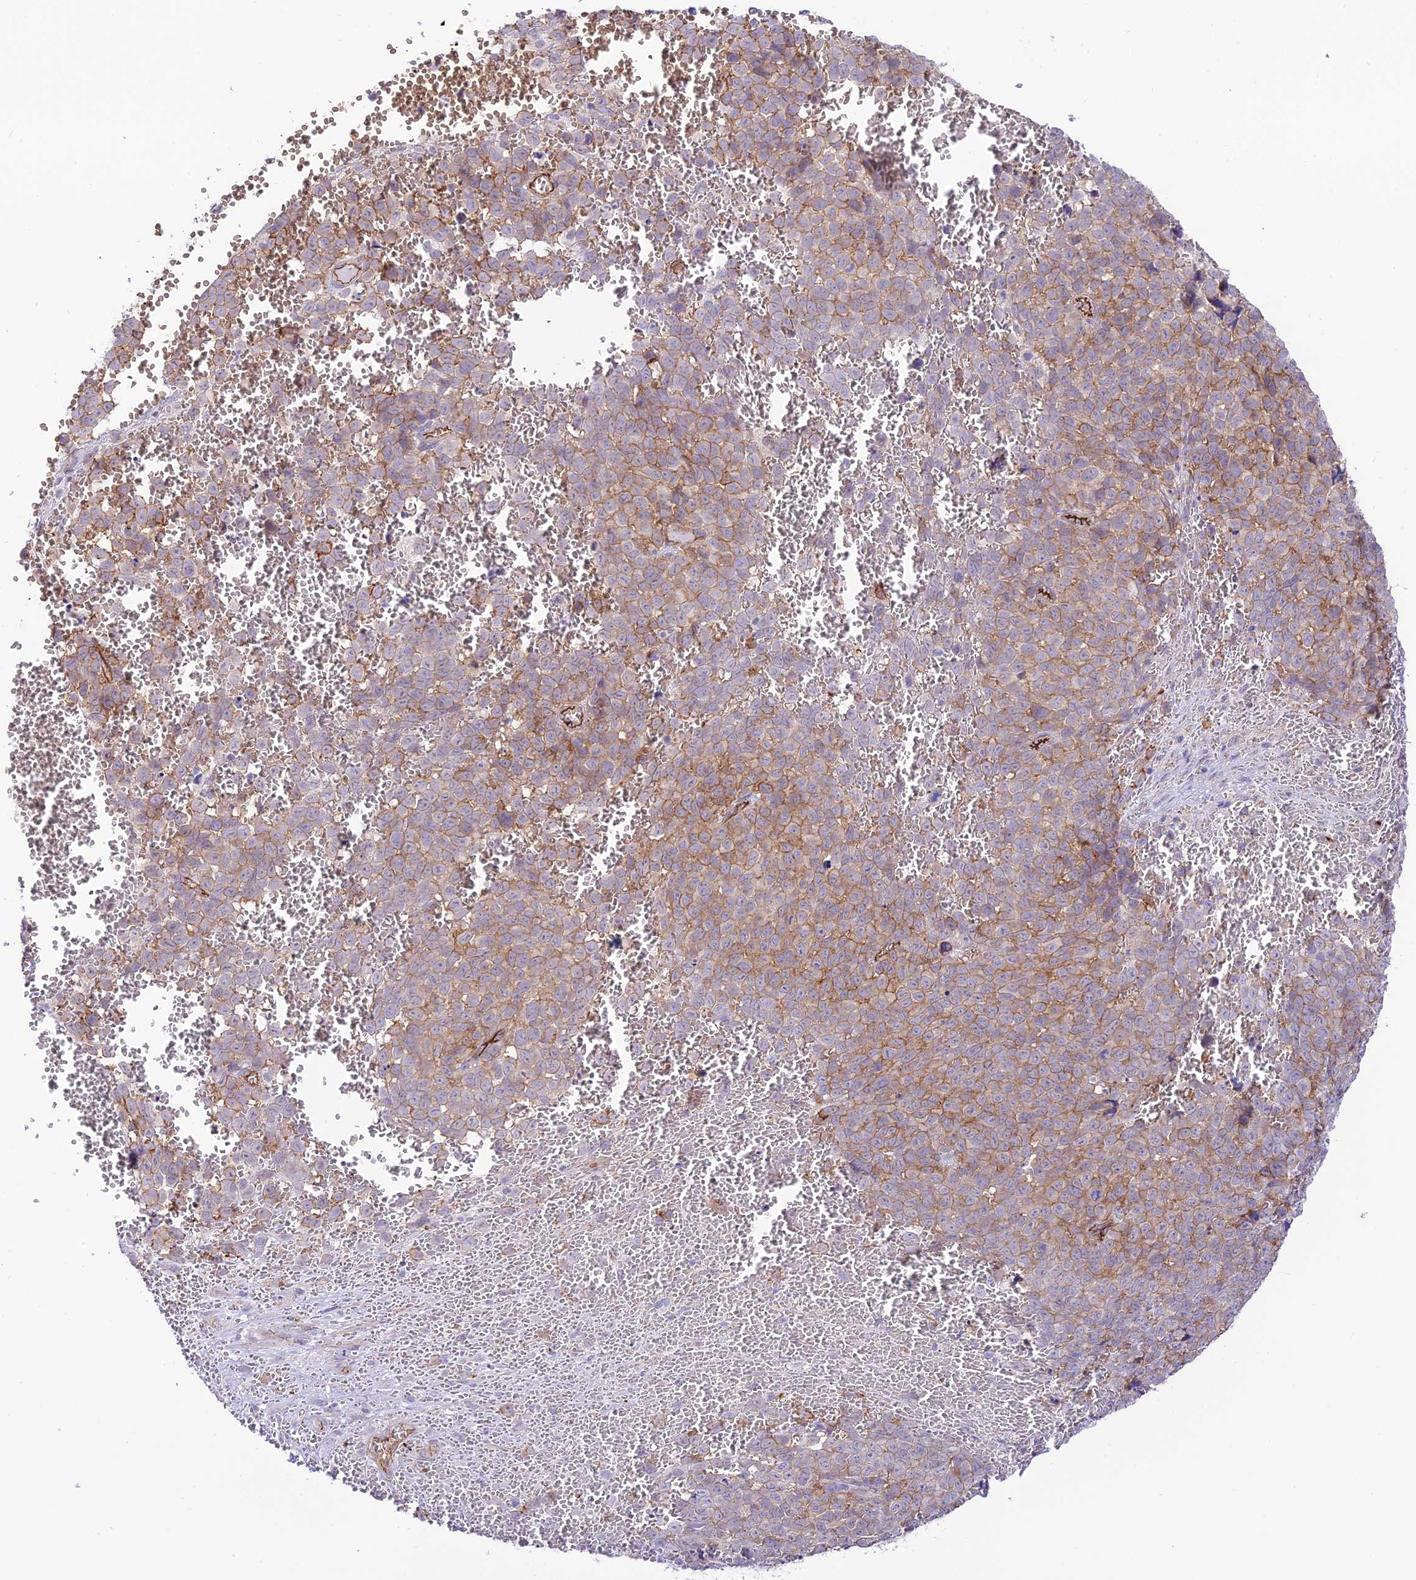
{"staining": {"intensity": "moderate", "quantity": "25%-75%", "location": "cytoplasmic/membranous"}, "tissue": "melanoma", "cell_type": "Tumor cells", "image_type": "cancer", "snomed": [{"axis": "morphology", "description": "Malignant melanoma, NOS"}, {"axis": "topography", "description": "Nose, NOS"}], "caption": "Immunohistochemistry (DAB (3,3'-diaminobenzidine)) staining of human melanoma exhibits moderate cytoplasmic/membranous protein expression in approximately 25%-75% of tumor cells. The protein of interest is shown in brown color, while the nuclei are stained blue.", "gene": "YPEL5", "patient": {"sex": "female", "age": 48}}